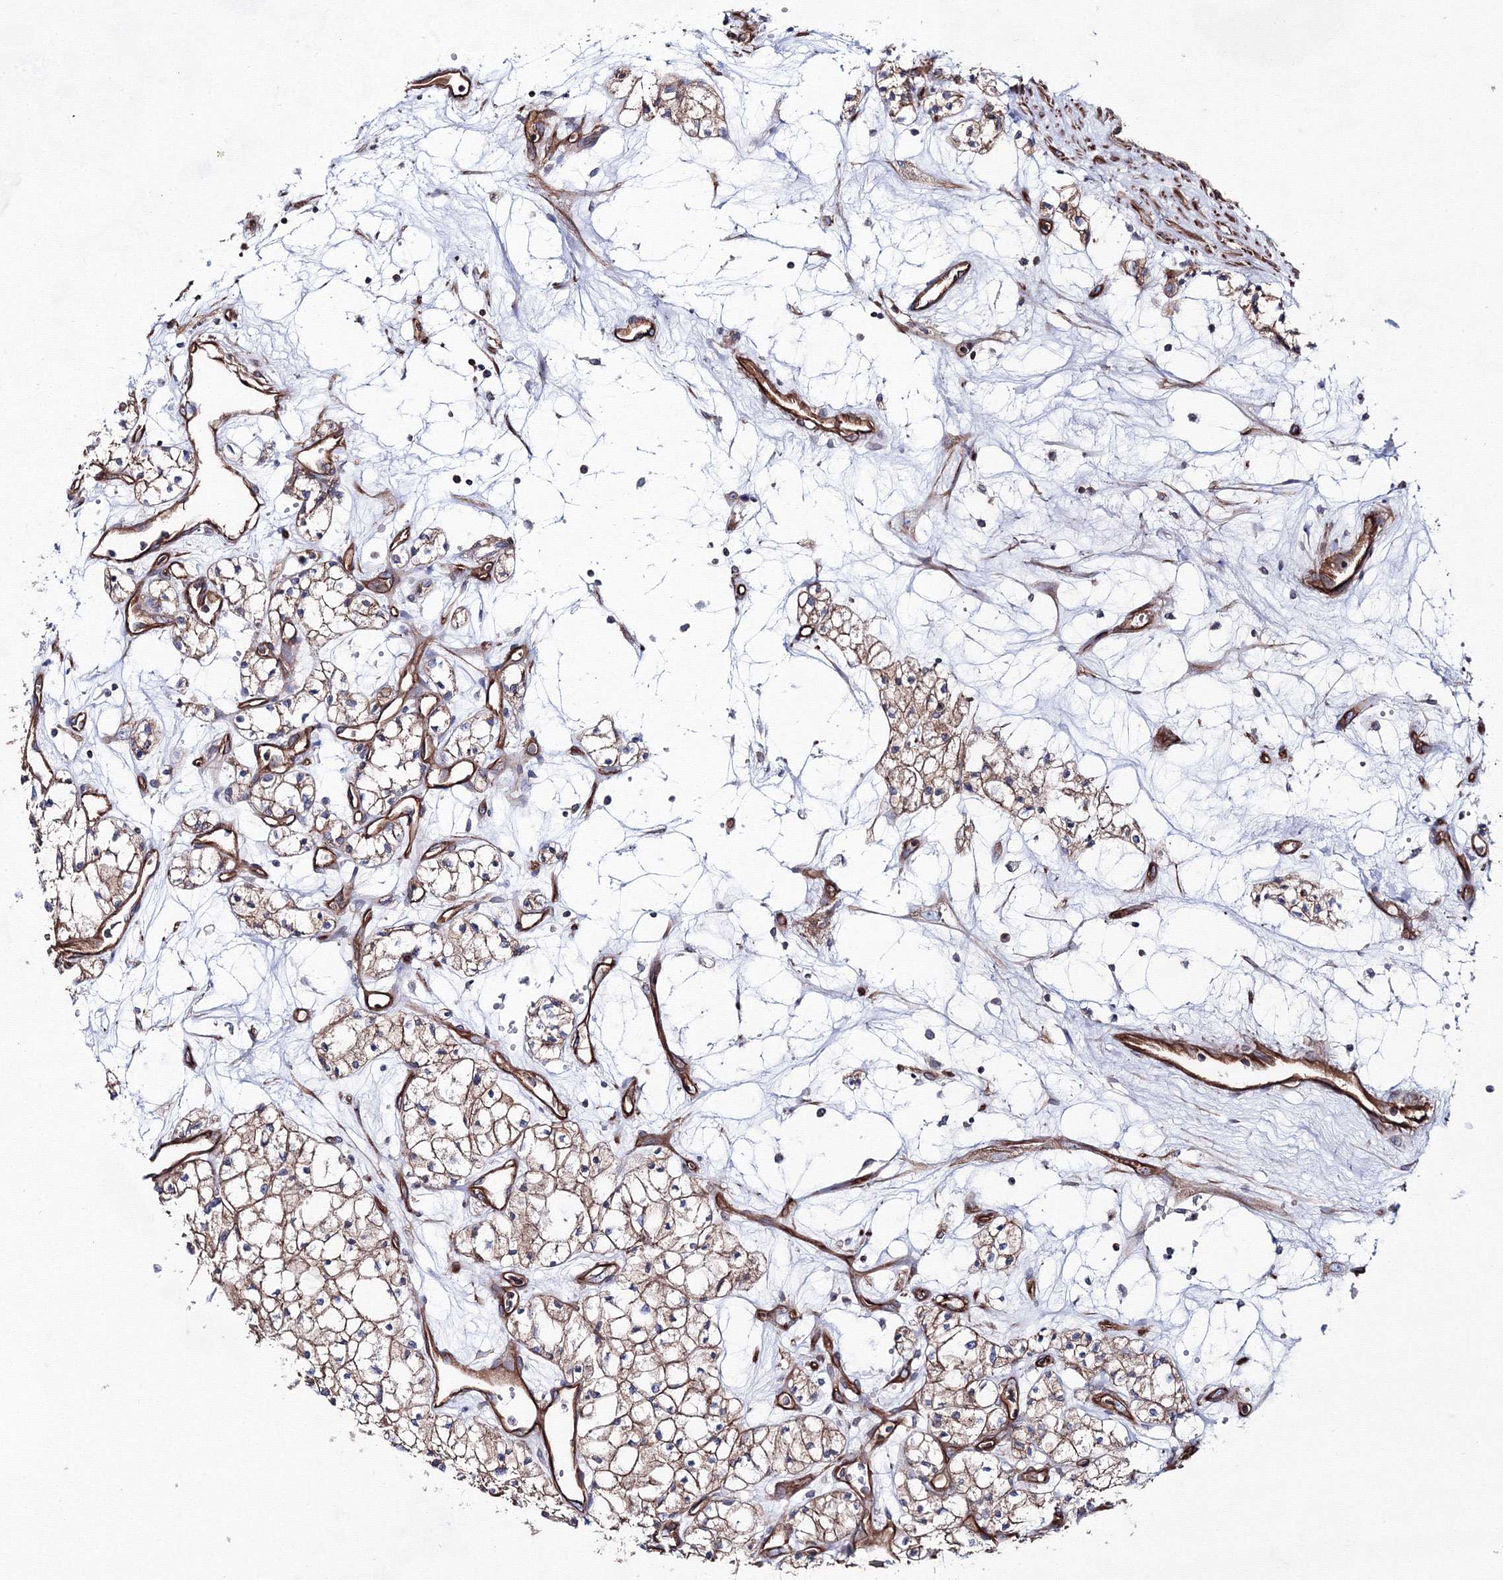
{"staining": {"intensity": "weak", "quantity": "<25%", "location": "cytoplasmic/membranous"}, "tissue": "renal cancer", "cell_type": "Tumor cells", "image_type": "cancer", "snomed": [{"axis": "morphology", "description": "Adenocarcinoma, NOS"}, {"axis": "topography", "description": "Kidney"}], "caption": "IHC micrograph of neoplastic tissue: adenocarcinoma (renal) stained with DAB (3,3'-diaminobenzidine) exhibits no significant protein expression in tumor cells.", "gene": "ANKRD37", "patient": {"sex": "male", "age": 59}}